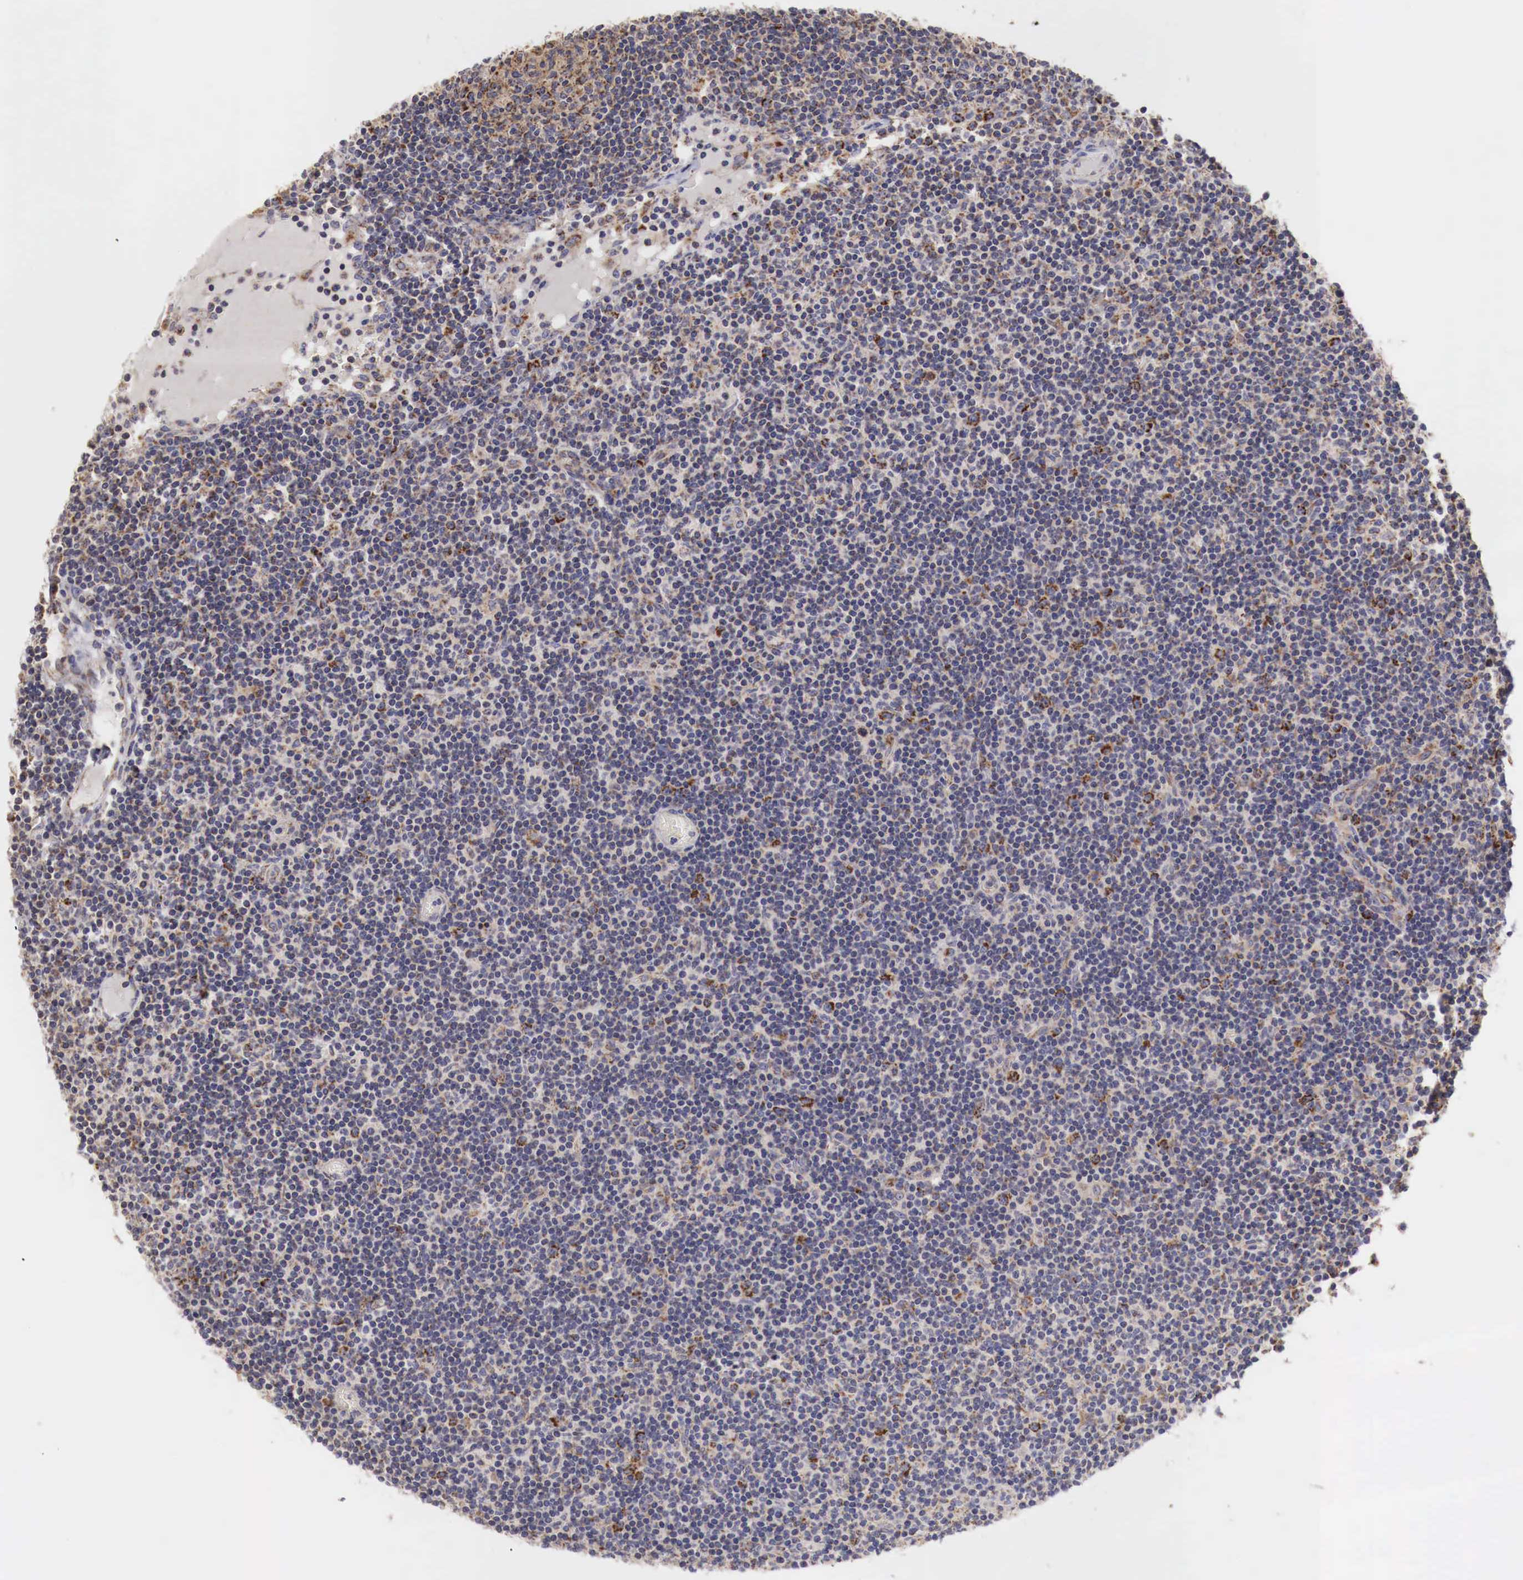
{"staining": {"intensity": "strong", "quantity": ">75%", "location": "cytoplasmic/membranous"}, "tissue": "lymph node", "cell_type": "Germinal center cells", "image_type": "normal", "snomed": [{"axis": "morphology", "description": "Normal tissue, NOS"}, {"axis": "topography", "description": "Lymph node"}], "caption": "Unremarkable lymph node was stained to show a protein in brown. There is high levels of strong cytoplasmic/membranous staining in about >75% of germinal center cells. Using DAB (brown) and hematoxylin (blue) stains, captured at high magnification using brightfield microscopy.", "gene": "XPNPEP3", "patient": {"sex": "female", "age": 55}}